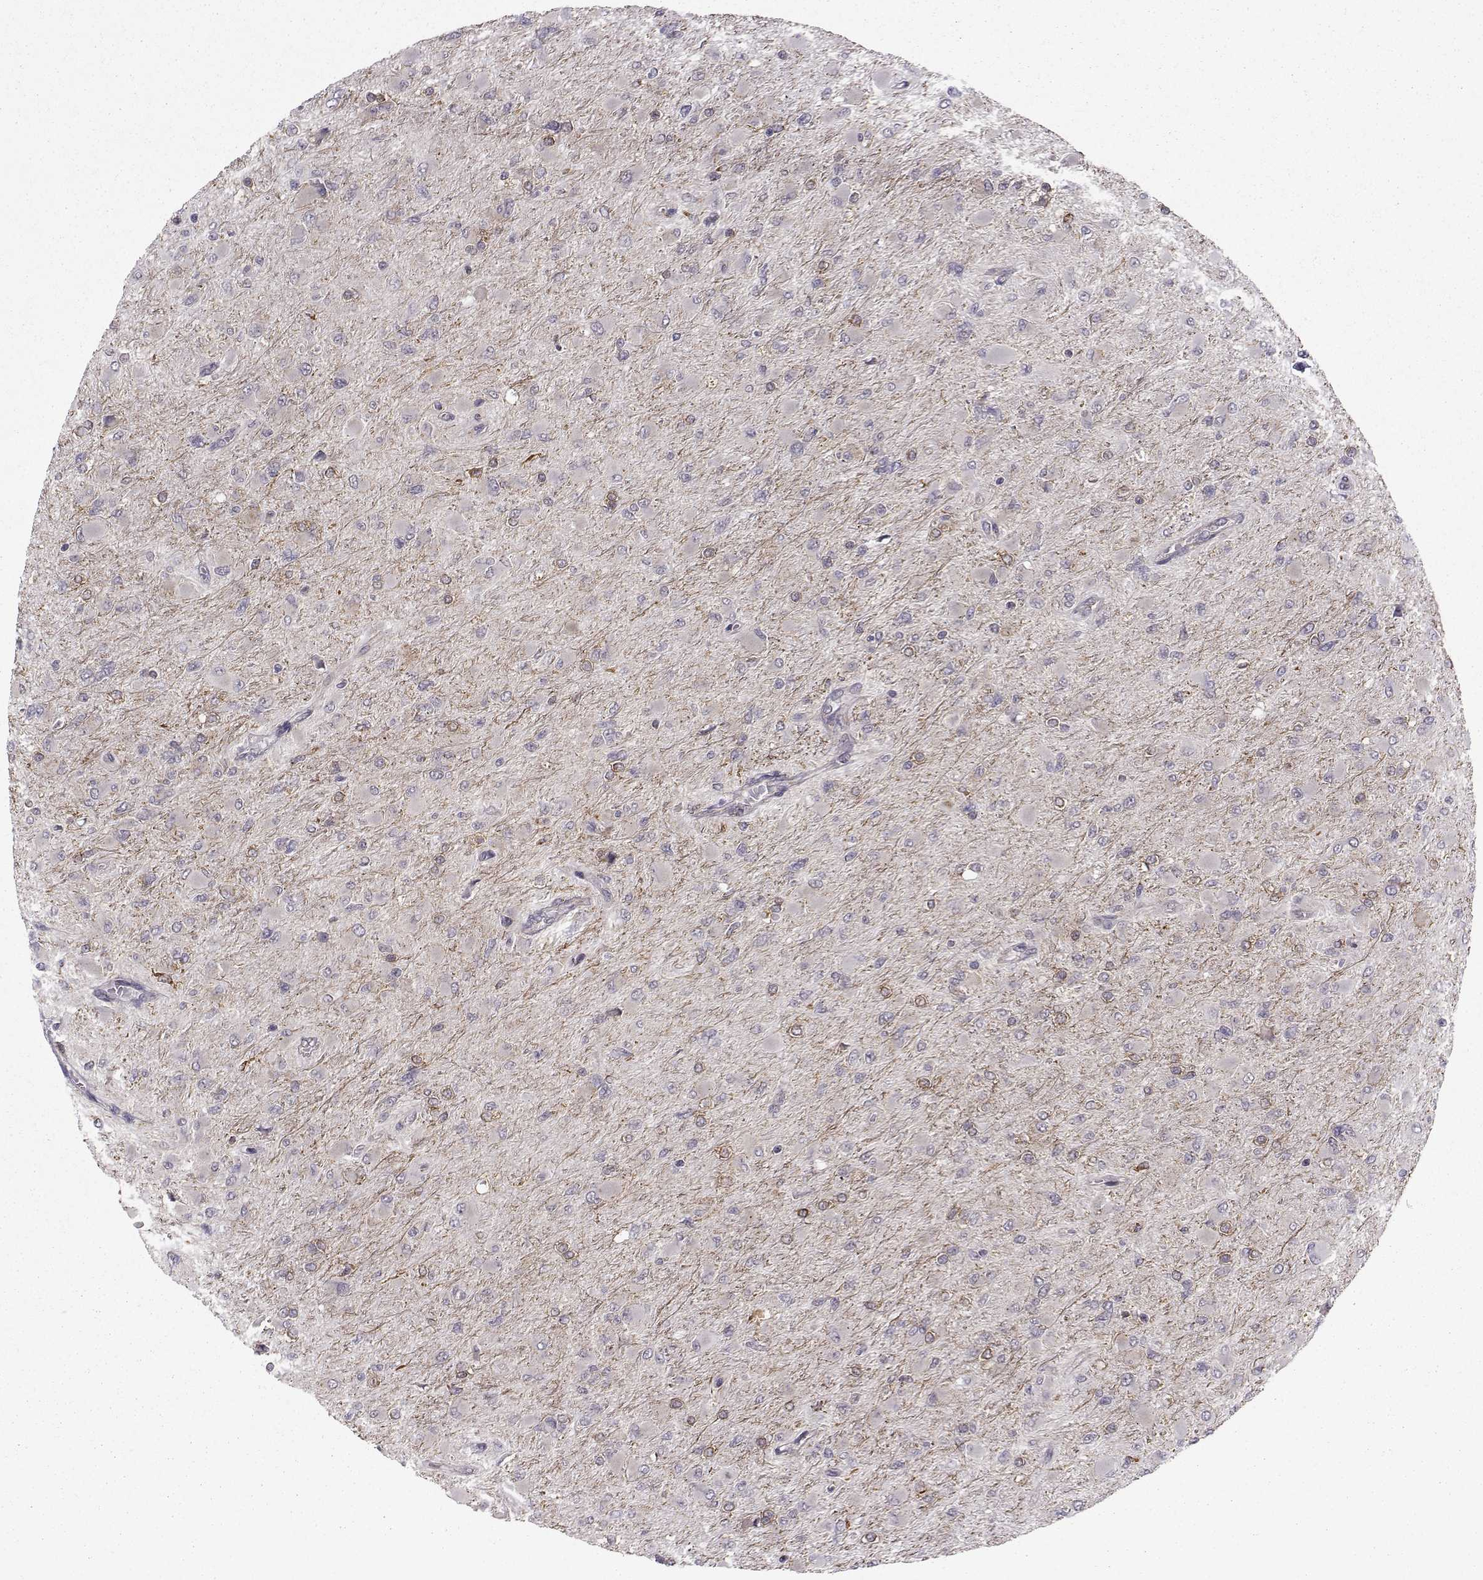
{"staining": {"intensity": "negative", "quantity": "none", "location": "none"}, "tissue": "glioma", "cell_type": "Tumor cells", "image_type": "cancer", "snomed": [{"axis": "morphology", "description": "Glioma, malignant, High grade"}, {"axis": "topography", "description": "Cerebral cortex"}], "caption": "This is an IHC photomicrograph of human malignant high-grade glioma. There is no positivity in tumor cells.", "gene": "NECAB3", "patient": {"sex": "female", "age": 36}}